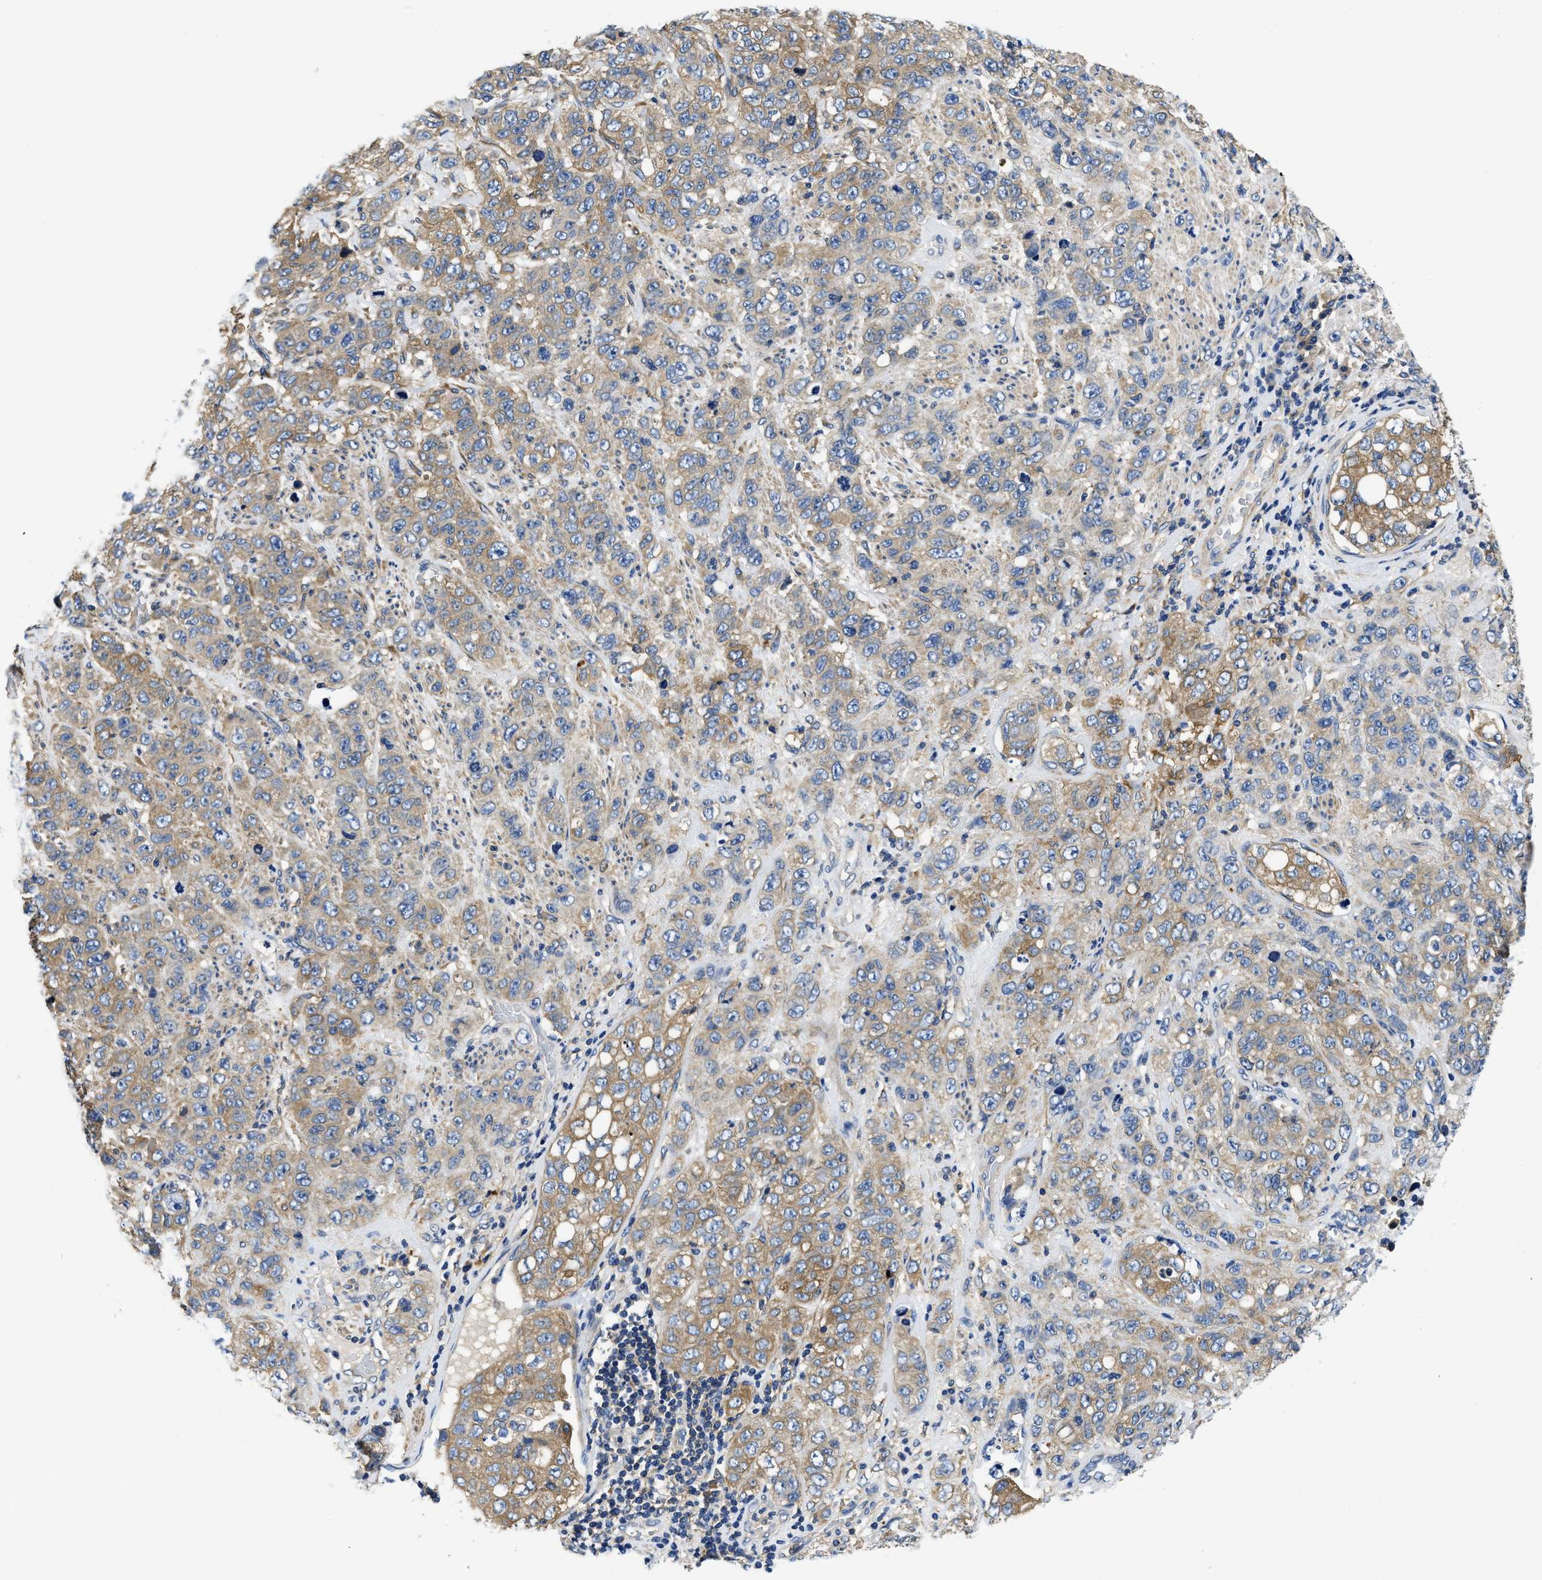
{"staining": {"intensity": "moderate", "quantity": ">75%", "location": "cytoplasmic/membranous"}, "tissue": "stomach cancer", "cell_type": "Tumor cells", "image_type": "cancer", "snomed": [{"axis": "morphology", "description": "Adenocarcinoma, NOS"}, {"axis": "topography", "description": "Stomach"}], "caption": "A photomicrograph of human stomach cancer (adenocarcinoma) stained for a protein demonstrates moderate cytoplasmic/membranous brown staining in tumor cells. (DAB = brown stain, brightfield microscopy at high magnification).", "gene": "STAT2", "patient": {"sex": "male", "age": 48}}